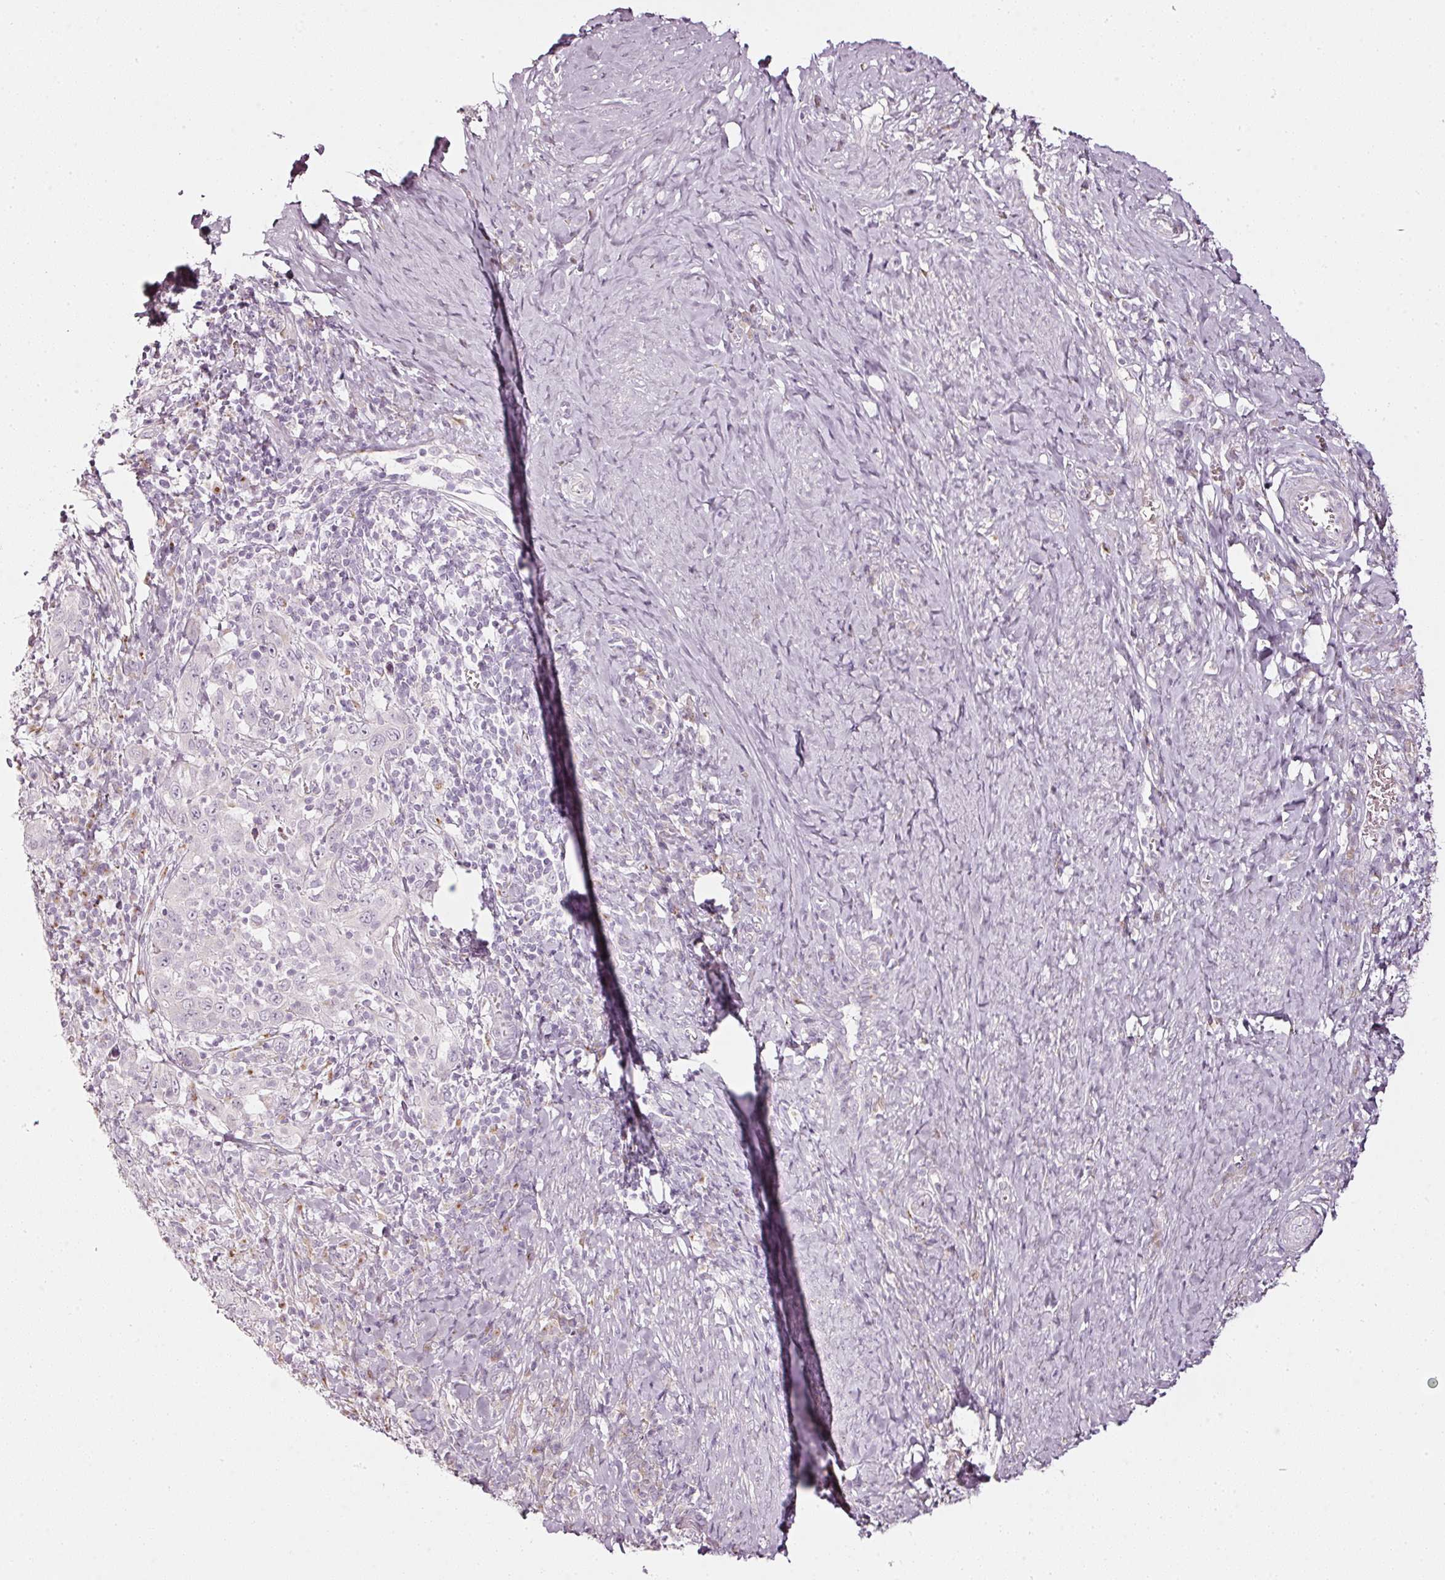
{"staining": {"intensity": "negative", "quantity": "none", "location": "none"}, "tissue": "cervical cancer", "cell_type": "Tumor cells", "image_type": "cancer", "snomed": [{"axis": "morphology", "description": "Squamous cell carcinoma, NOS"}, {"axis": "topography", "description": "Cervix"}], "caption": "Protein analysis of cervical squamous cell carcinoma demonstrates no significant staining in tumor cells.", "gene": "SDF4", "patient": {"sex": "female", "age": 46}}